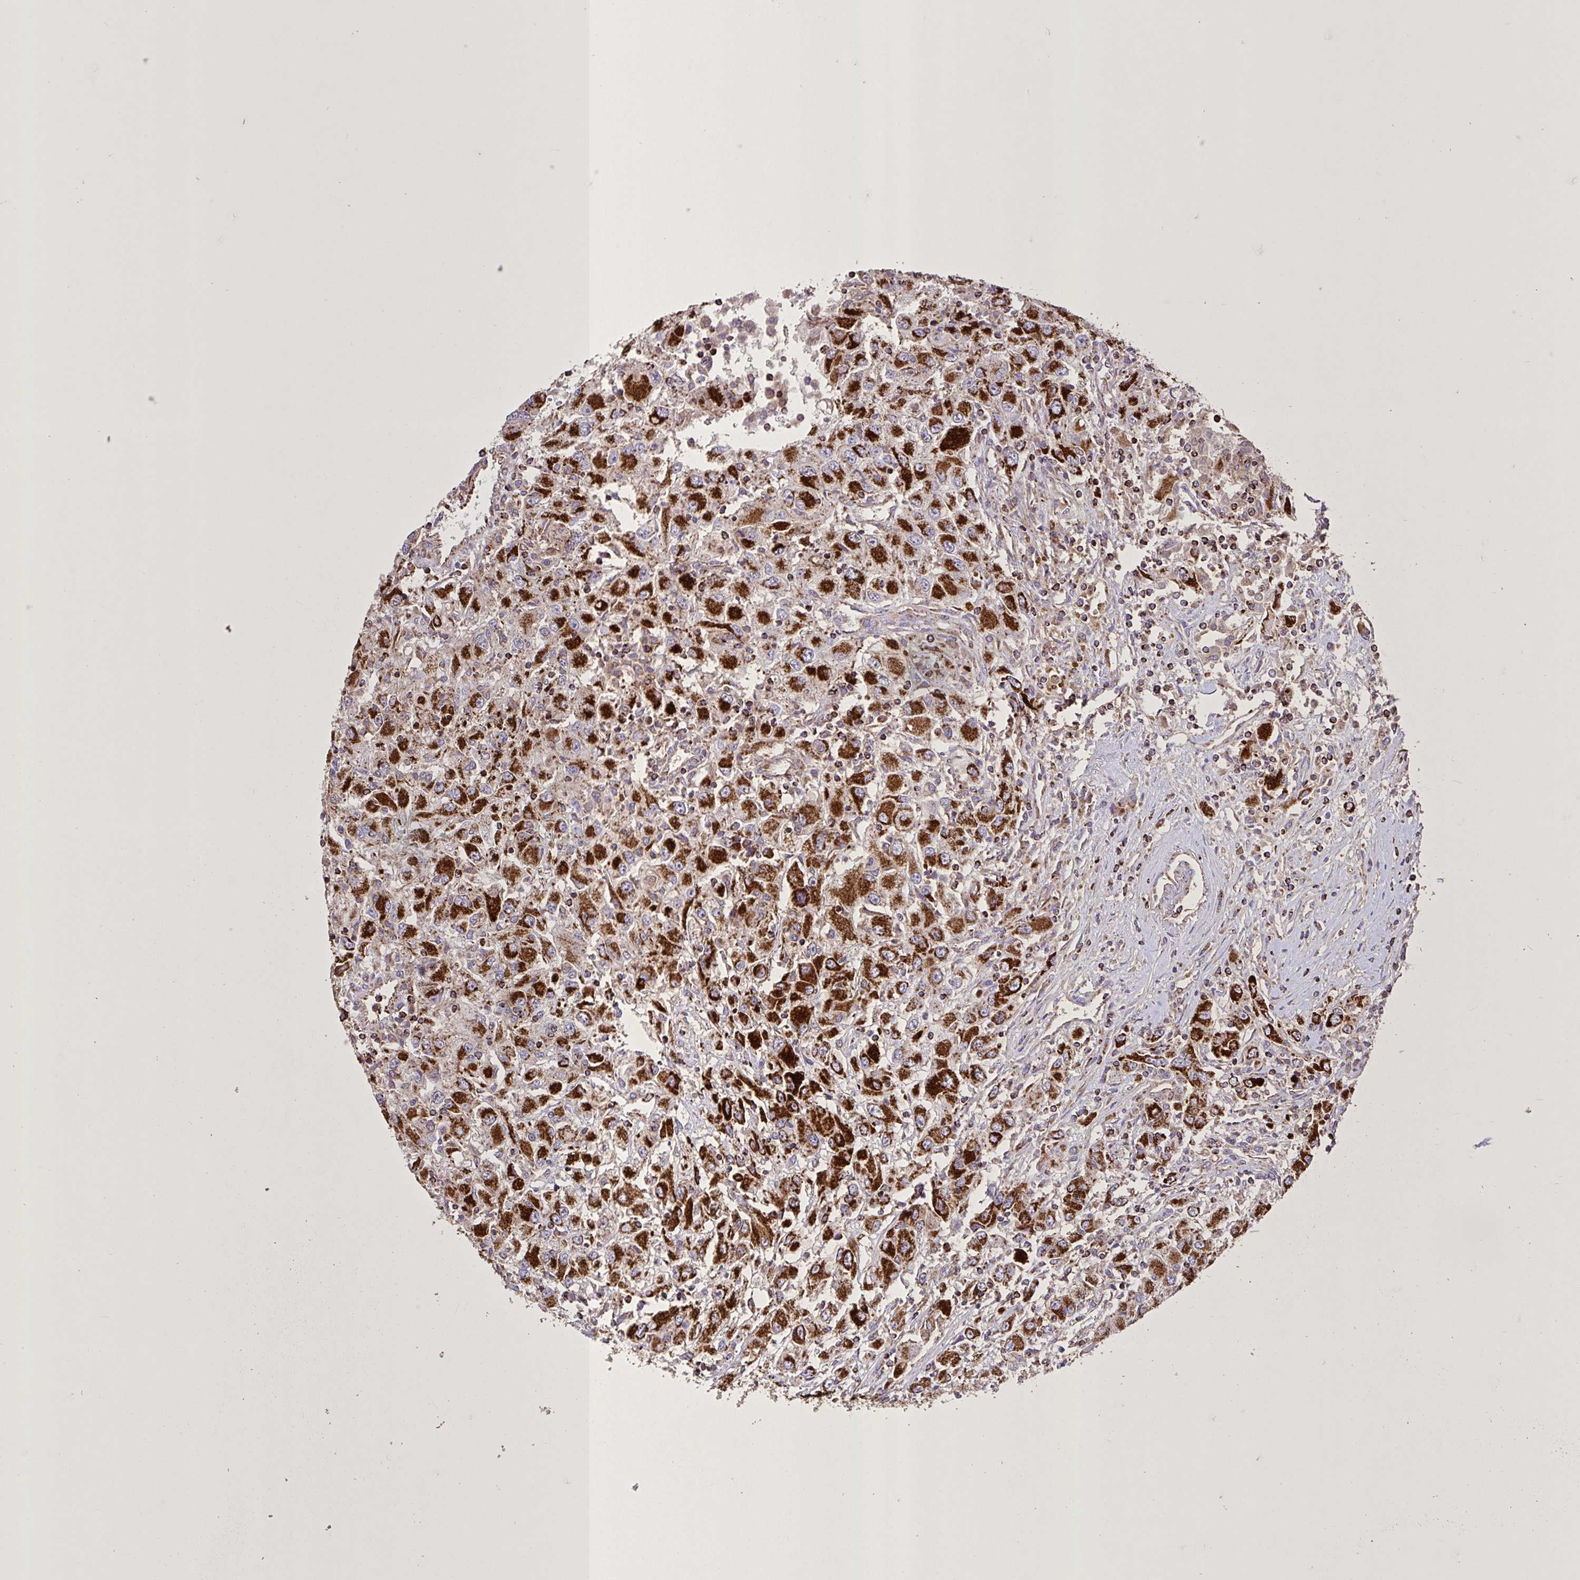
{"staining": {"intensity": "strong", "quantity": ">75%", "location": "cytoplasmic/membranous"}, "tissue": "renal cancer", "cell_type": "Tumor cells", "image_type": "cancer", "snomed": [{"axis": "morphology", "description": "Adenocarcinoma, NOS"}, {"axis": "topography", "description": "Kidney"}], "caption": "A brown stain highlights strong cytoplasmic/membranous staining of a protein in renal adenocarcinoma tumor cells.", "gene": "AGK", "patient": {"sex": "female", "age": 67}}